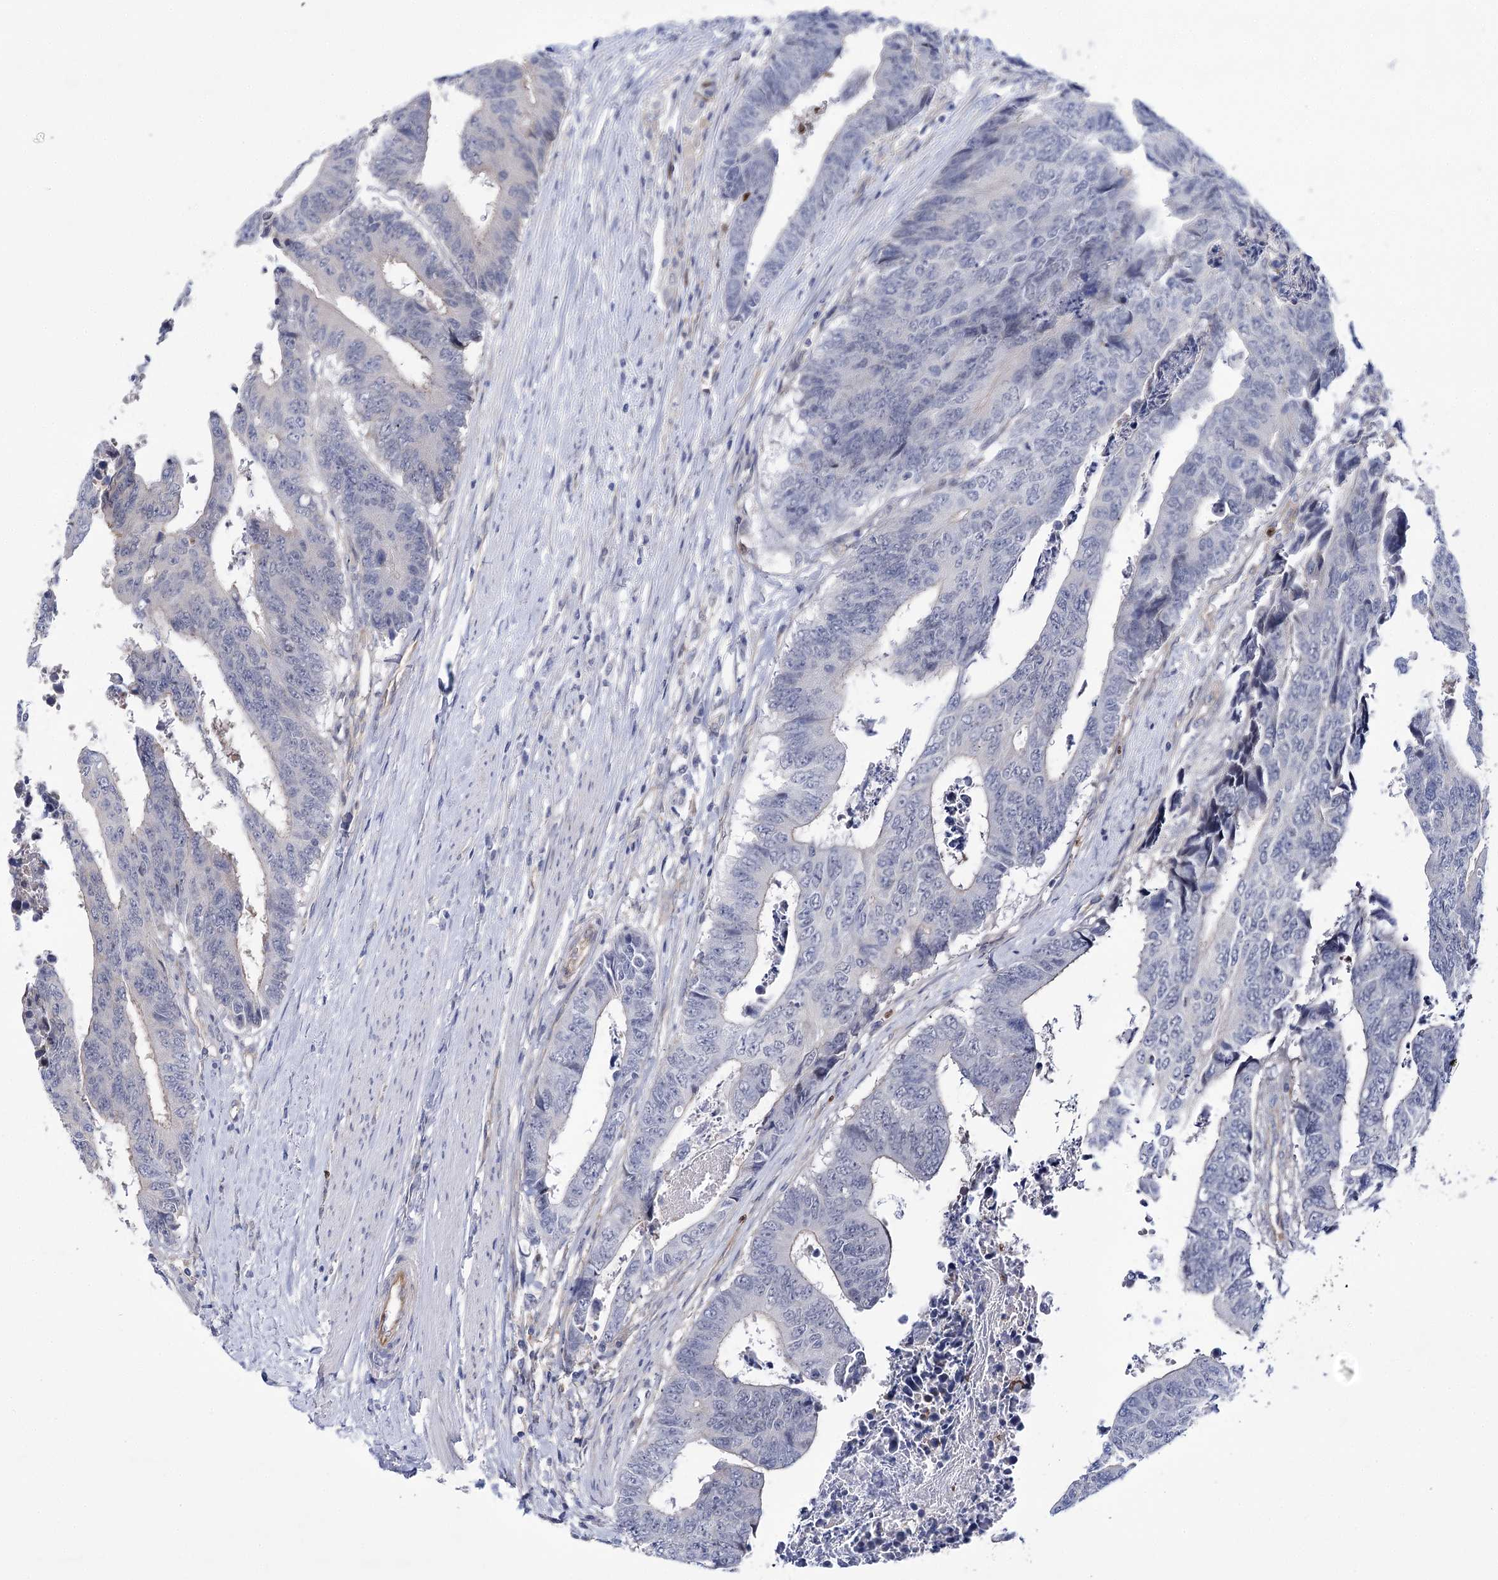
{"staining": {"intensity": "negative", "quantity": "none", "location": "none"}, "tissue": "colorectal cancer", "cell_type": "Tumor cells", "image_type": "cancer", "snomed": [{"axis": "morphology", "description": "Adenocarcinoma, NOS"}, {"axis": "topography", "description": "Rectum"}], "caption": "Immunohistochemistry micrograph of human colorectal adenocarcinoma stained for a protein (brown), which exhibits no expression in tumor cells.", "gene": "THAP6", "patient": {"sex": "male", "age": 84}}